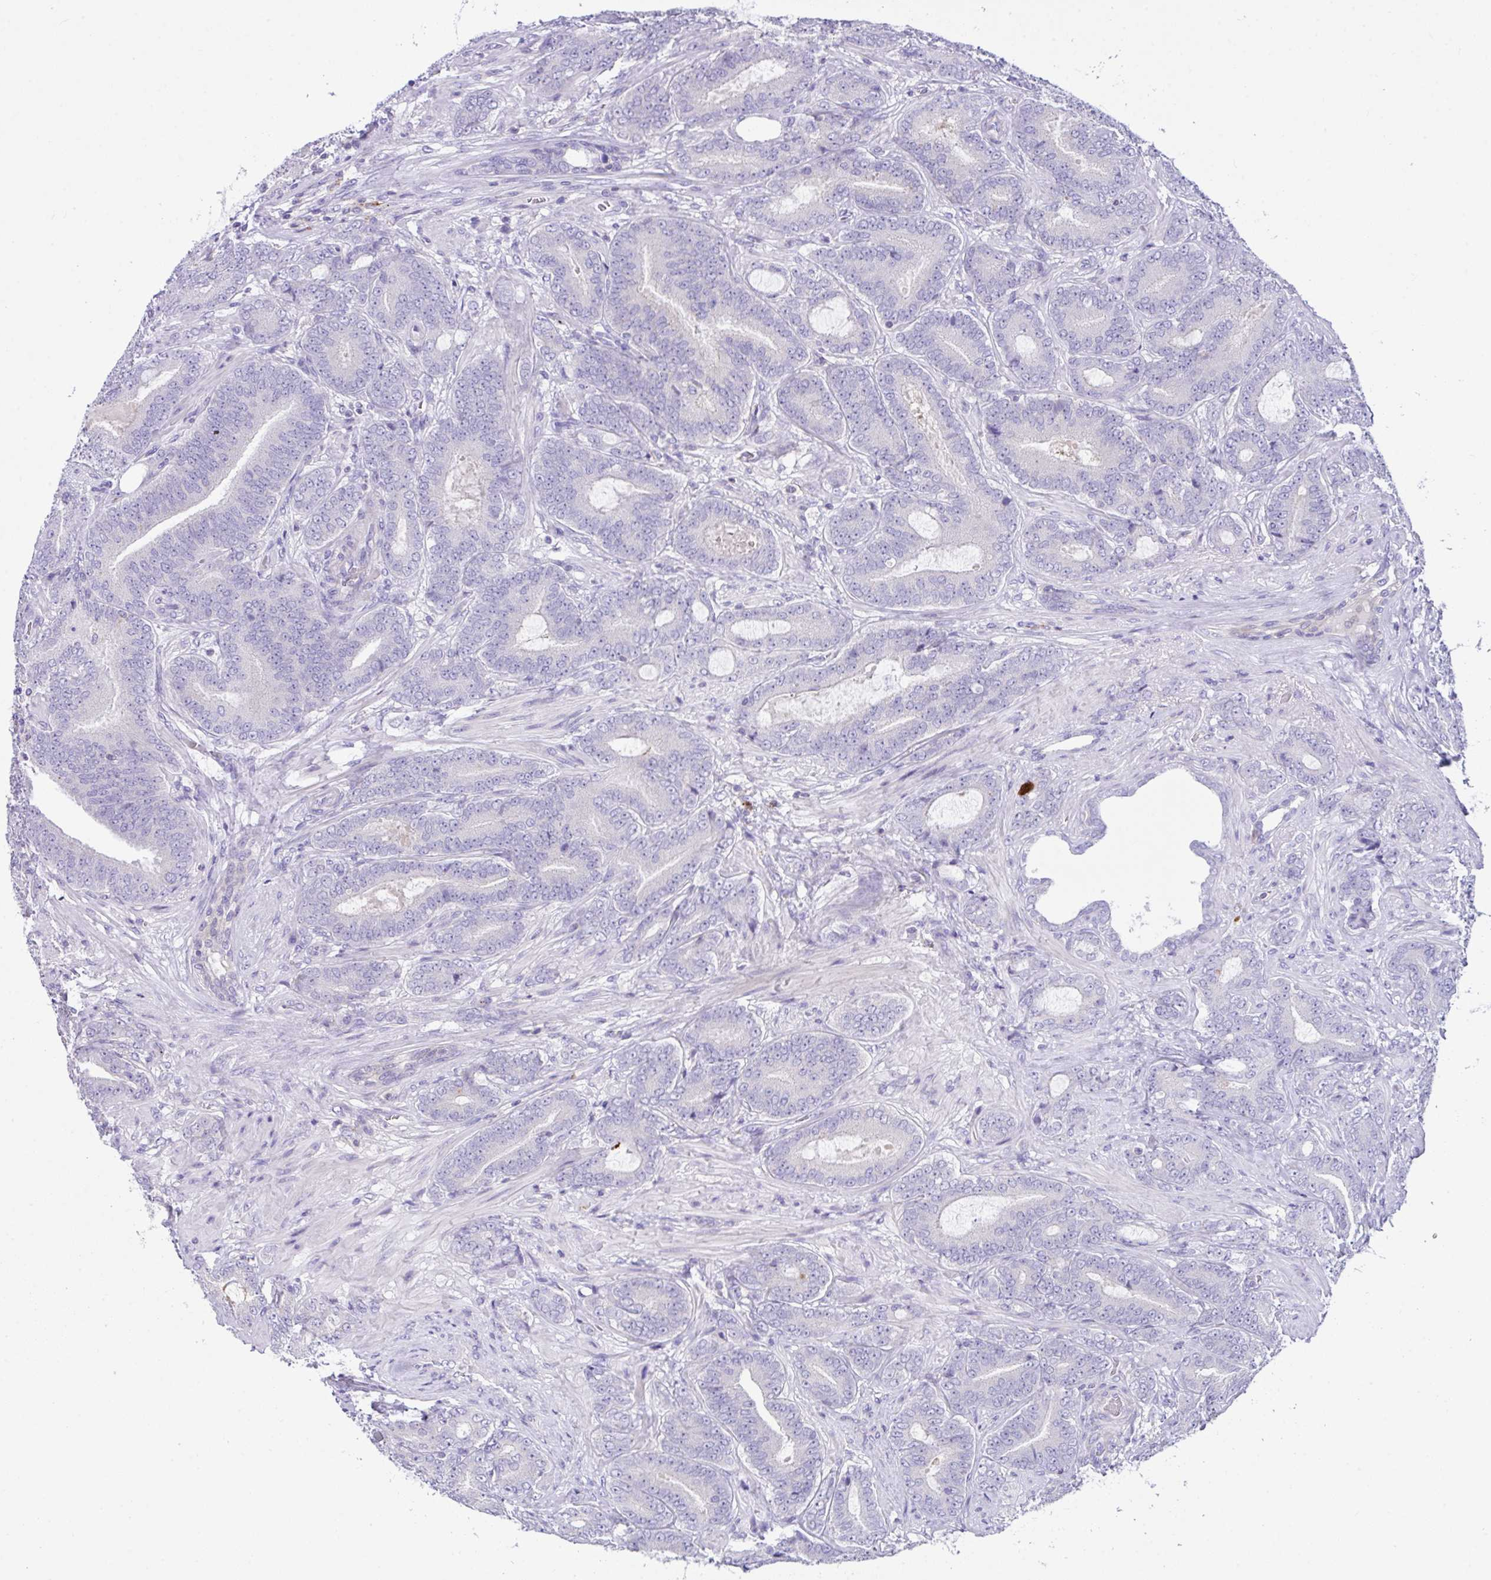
{"staining": {"intensity": "negative", "quantity": "none", "location": "none"}, "tissue": "prostate cancer", "cell_type": "Tumor cells", "image_type": "cancer", "snomed": [{"axis": "morphology", "description": "Adenocarcinoma, High grade"}, {"axis": "topography", "description": "Prostate"}], "caption": "The image reveals no significant positivity in tumor cells of prostate high-grade adenocarcinoma.", "gene": "D2HGDH", "patient": {"sex": "male", "age": 62}}